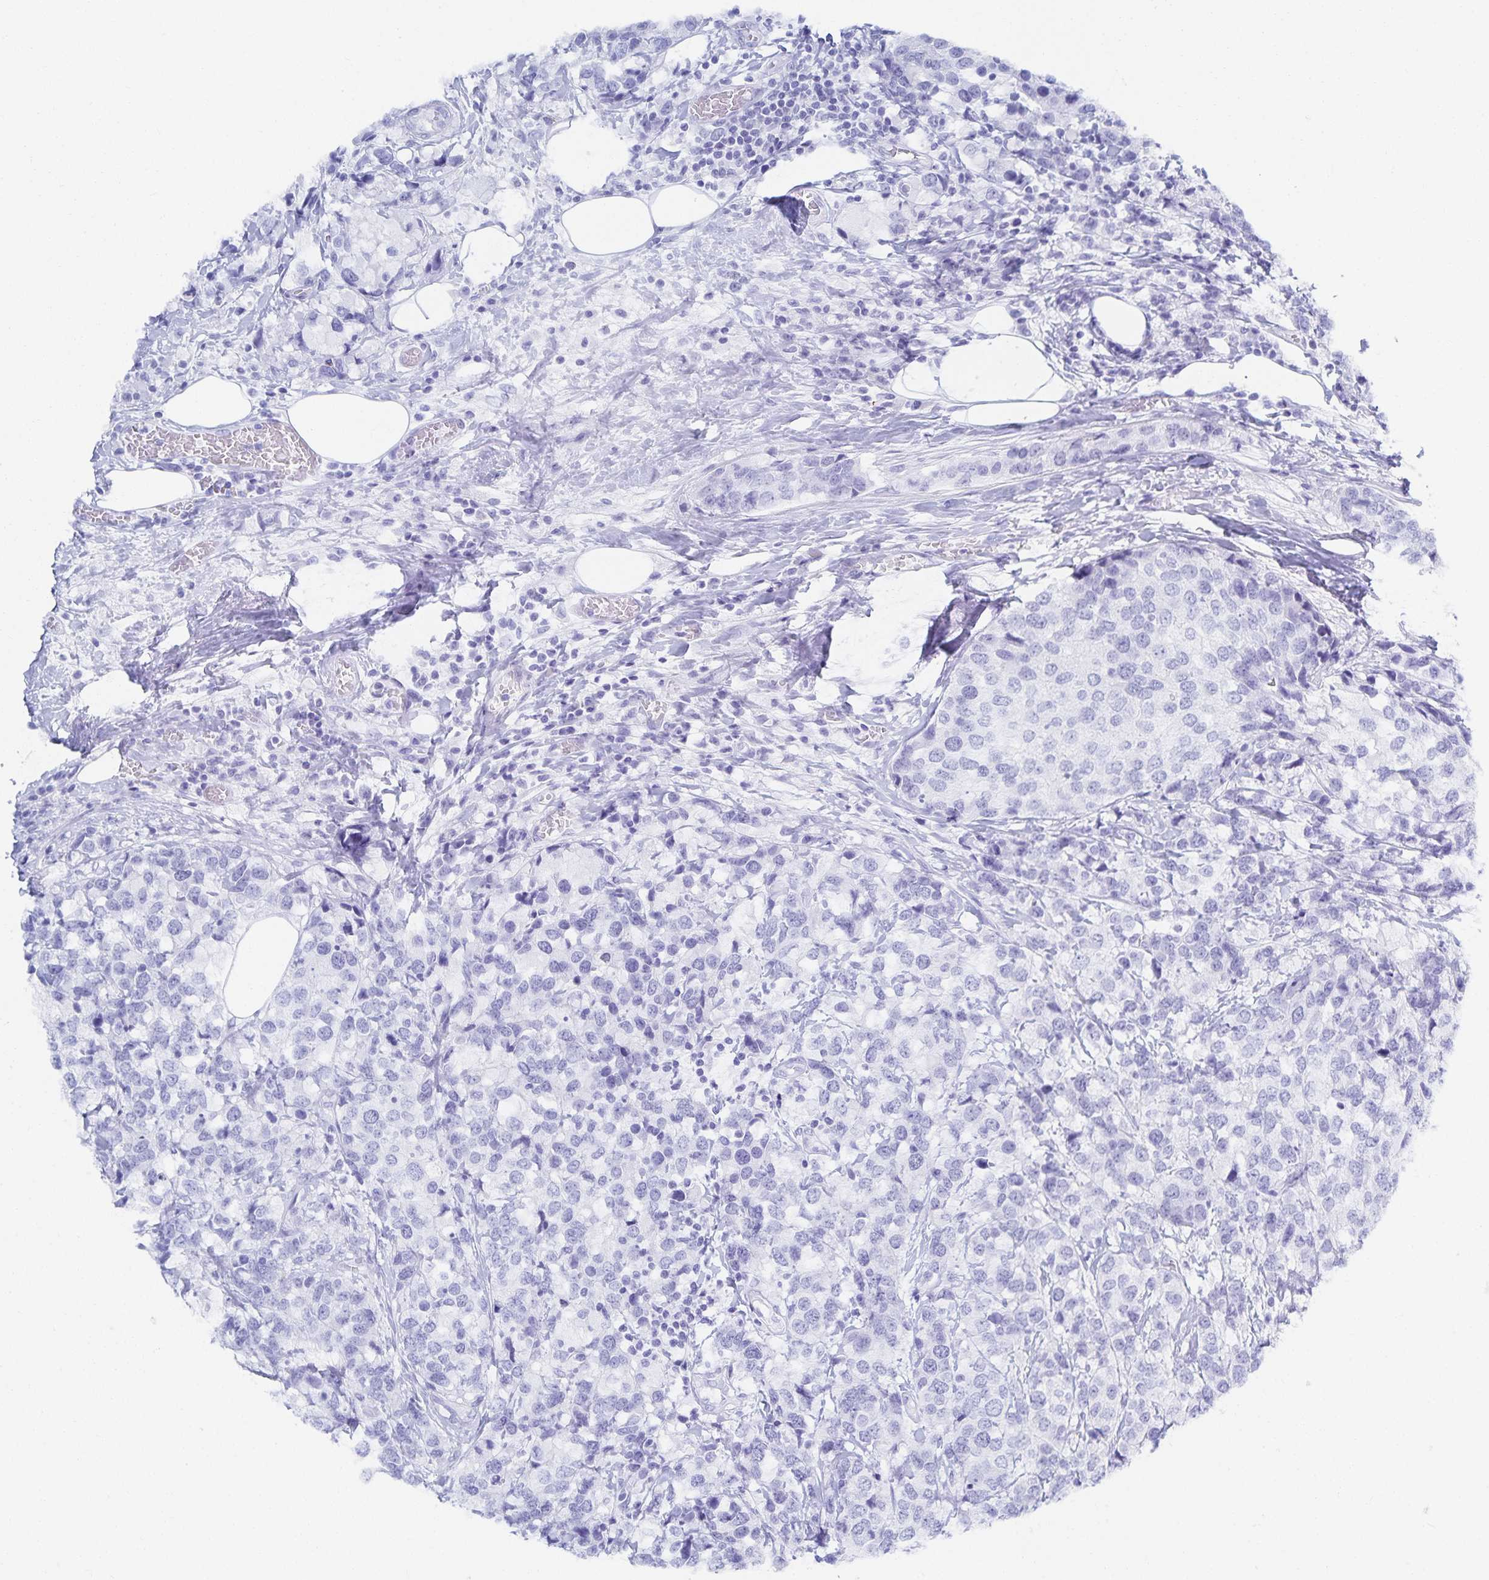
{"staining": {"intensity": "negative", "quantity": "none", "location": "none"}, "tissue": "breast cancer", "cell_type": "Tumor cells", "image_type": "cancer", "snomed": [{"axis": "morphology", "description": "Lobular carcinoma"}, {"axis": "topography", "description": "Breast"}], "caption": "DAB (3,3'-diaminobenzidine) immunohistochemical staining of breast lobular carcinoma reveals no significant staining in tumor cells.", "gene": "SNTN", "patient": {"sex": "female", "age": 59}}